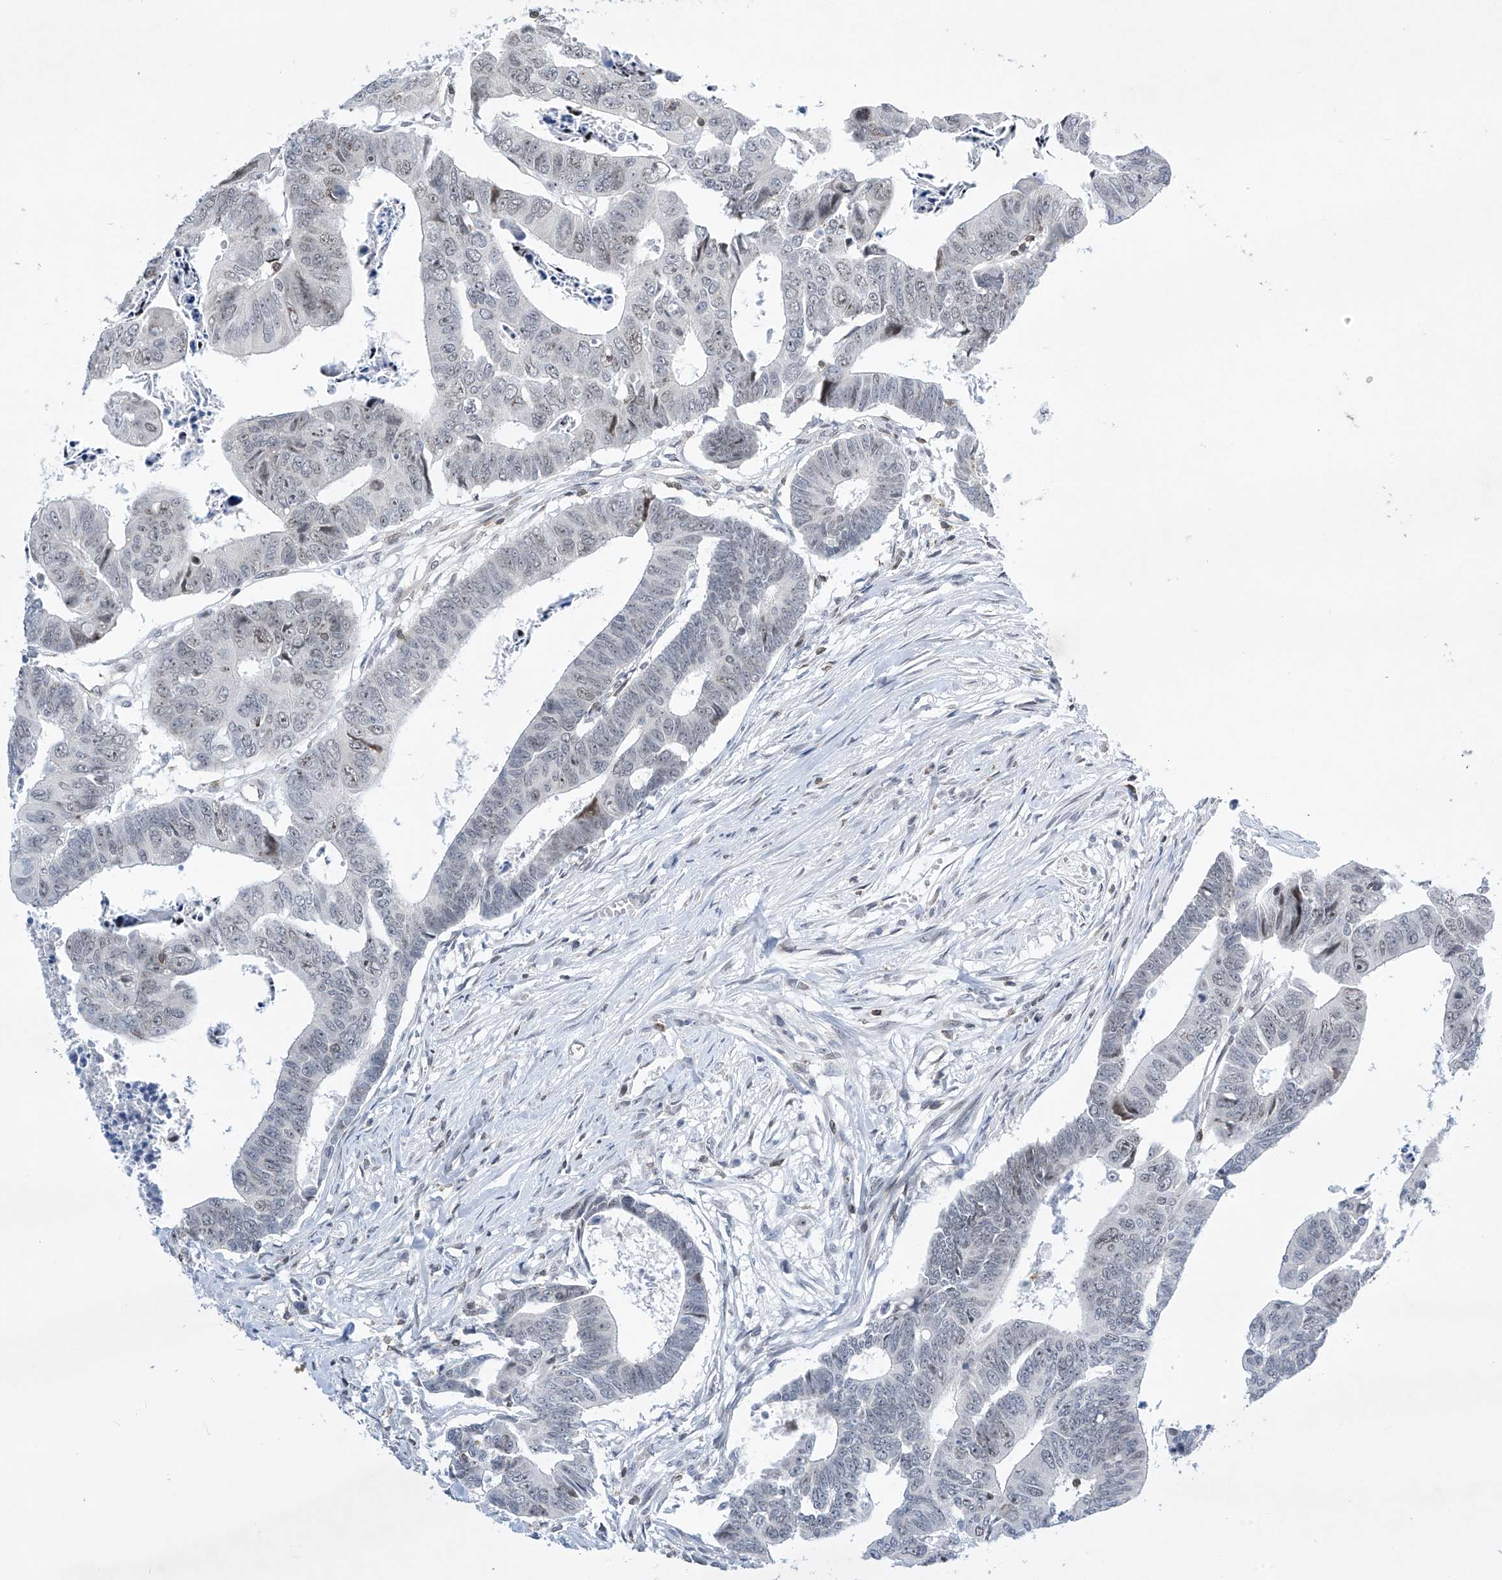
{"staining": {"intensity": "moderate", "quantity": "<25%", "location": "nuclear"}, "tissue": "colorectal cancer", "cell_type": "Tumor cells", "image_type": "cancer", "snomed": [{"axis": "morphology", "description": "Adenocarcinoma, NOS"}, {"axis": "topography", "description": "Rectum"}], "caption": "Protein expression analysis of colorectal cancer (adenocarcinoma) shows moderate nuclear expression in about <25% of tumor cells. The staining was performed using DAB, with brown indicating positive protein expression. Nuclei are stained blue with hematoxylin.", "gene": "MSL3", "patient": {"sex": "female", "age": 65}}